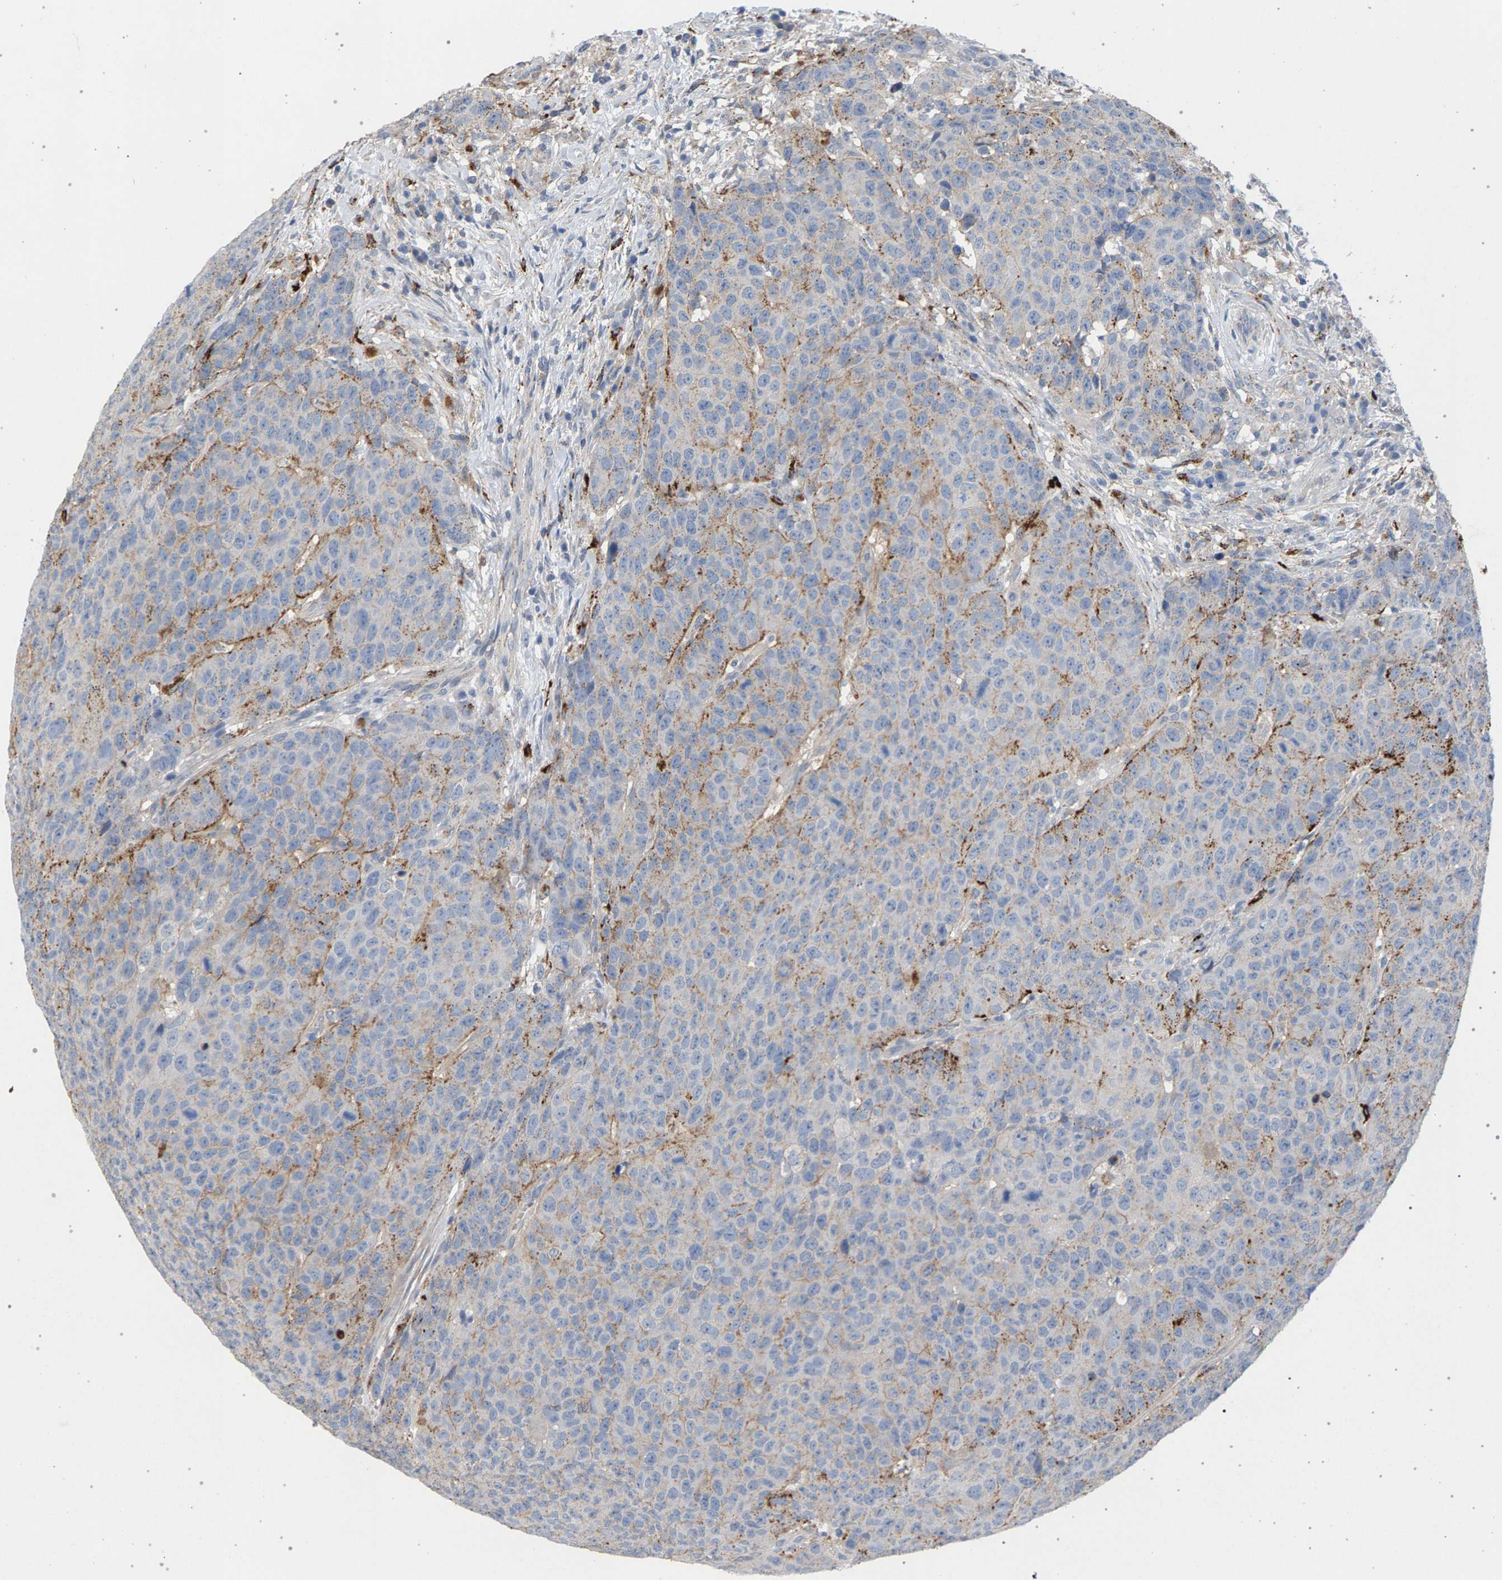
{"staining": {"intensity": "moderate", "quantity": "<25%", "location": "cytoplasmic/membranous"}, "tissue": "head and neck cancer", "cell_type": "Tumor cells", "image_type": "cancer", "snomed": [{"axis": "morphology", "description": "Squamous cell carcinoma, NOS"}, {"axis": "topography", "description": "Head-Neck"}], "caption": "DAB immunohistochemical staining of human head and neck cancer reveals moderate cytoplasmic/membranous protein expression in about <25% of tumor cells. Nuclei are stained in blue.", "gene": "MAMDC2", "patient": {"sex": "male", "age": 66}}